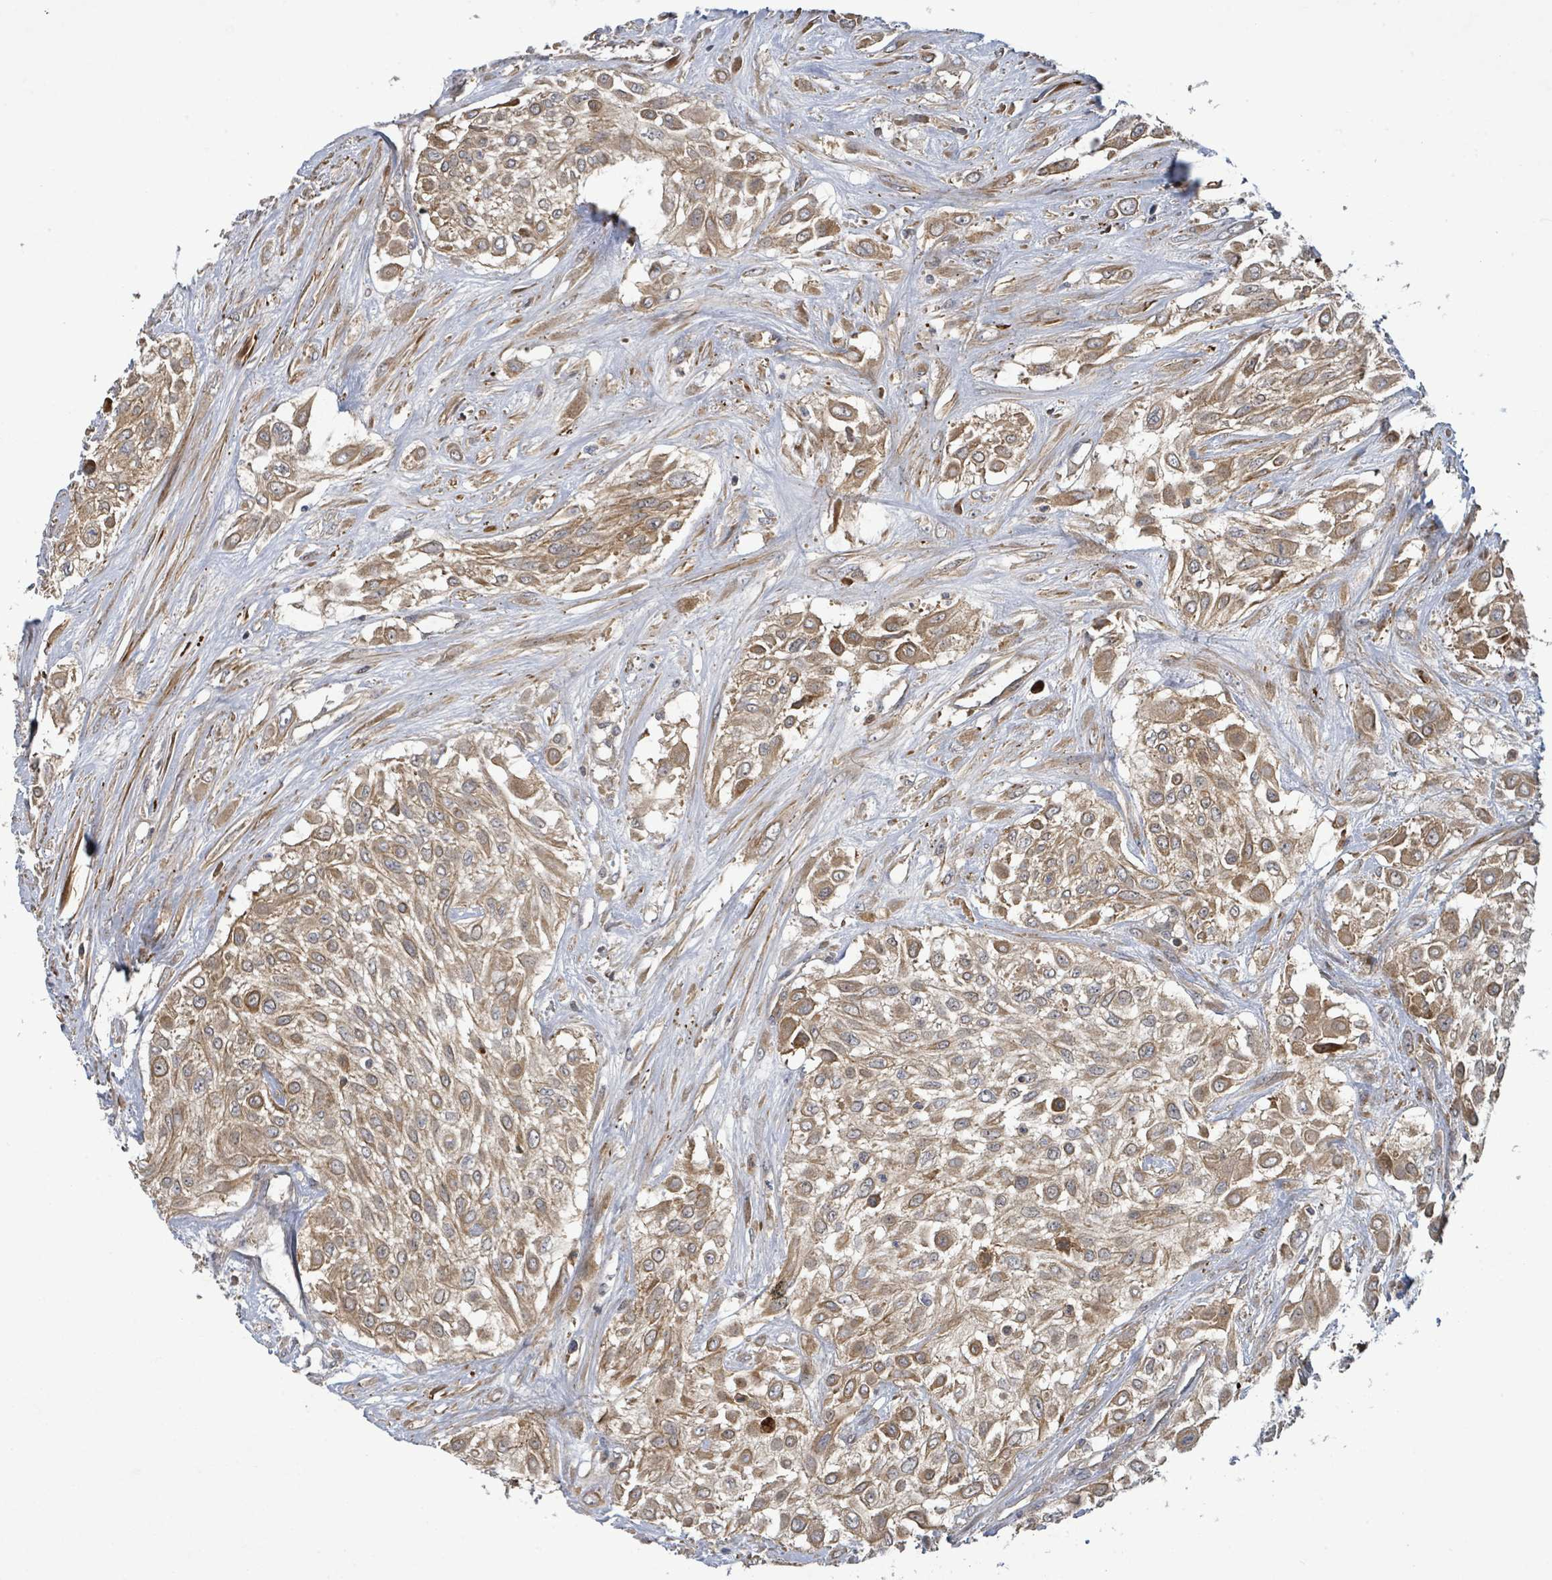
{"staining": {"intensity": "moderate", "quantity": ">75%", "location": "cytoplasmic/membranous"}, "tissue": "urothelial cancer", "cell_type": "Tumor cells", "image_type": "cancer", "snomed": [{"axis": "morphology", "description": "Urothelial carcinoma, High grade"}, {"axis": "topography", "description": "Urinary bladder"}], "caption": "Protein staining of urothelial cancer tissue reveals moderate cytoplasmic/membranous staining in approximately >75% of tumor cells.", "gene": "STARD4", "patient": {"sex": "male", "age": 57}}